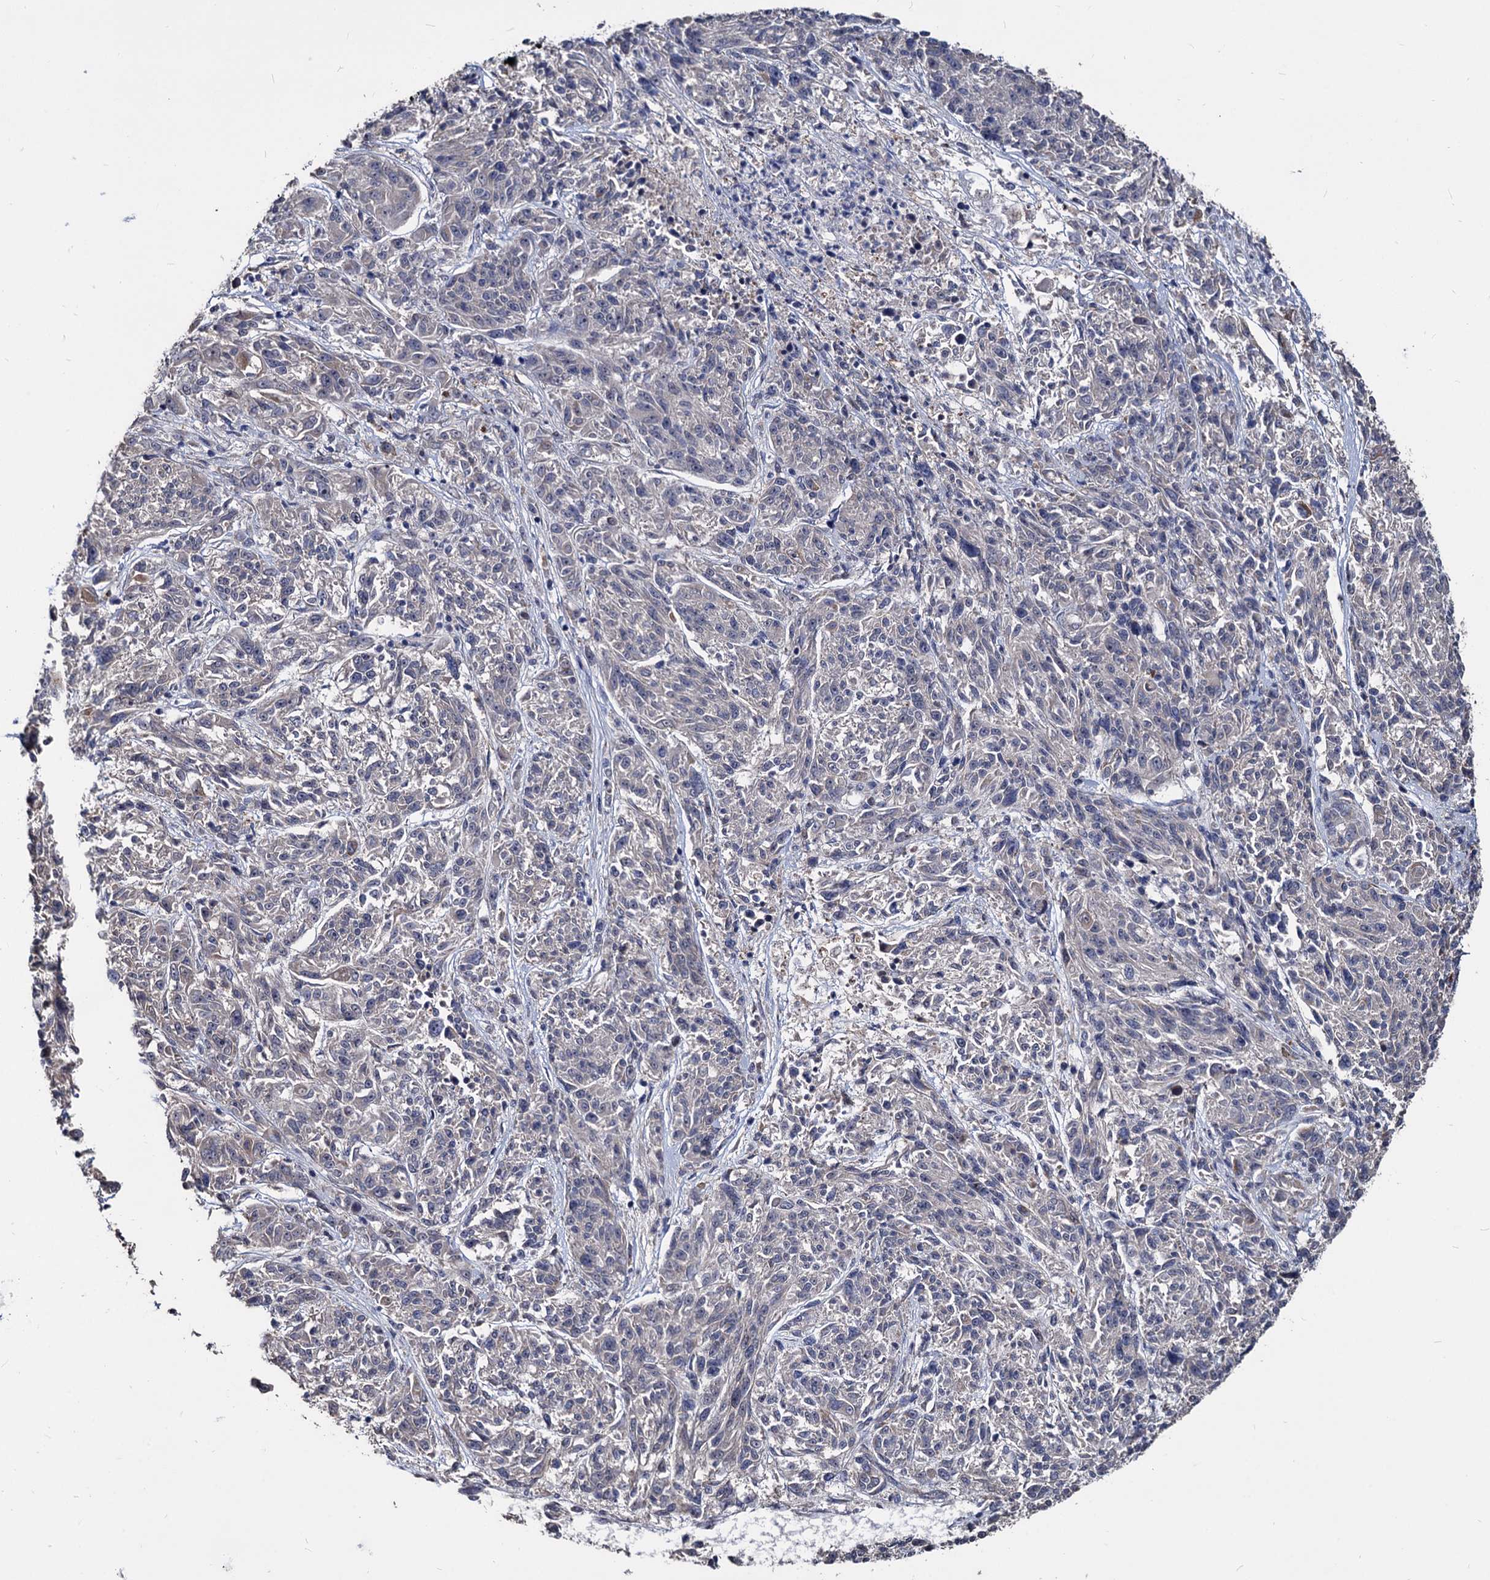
{"staining": {"intensity": "negative", "quantity": "none", "location": "none"}, "tissue": "melanoma", "cell_type": "Tumor cells", "image_type": "cancer", "snomed": [{"axis": "morphology", "description": "Malignant melanoma, NOS"}, {"axis": "topography", "description": "Skin"}], "caption": "Tumor cells are negative for protein expression in human malignant melanoma.", "gene": "SMAGP", "patient": {"sex": "male", "age": 53}}